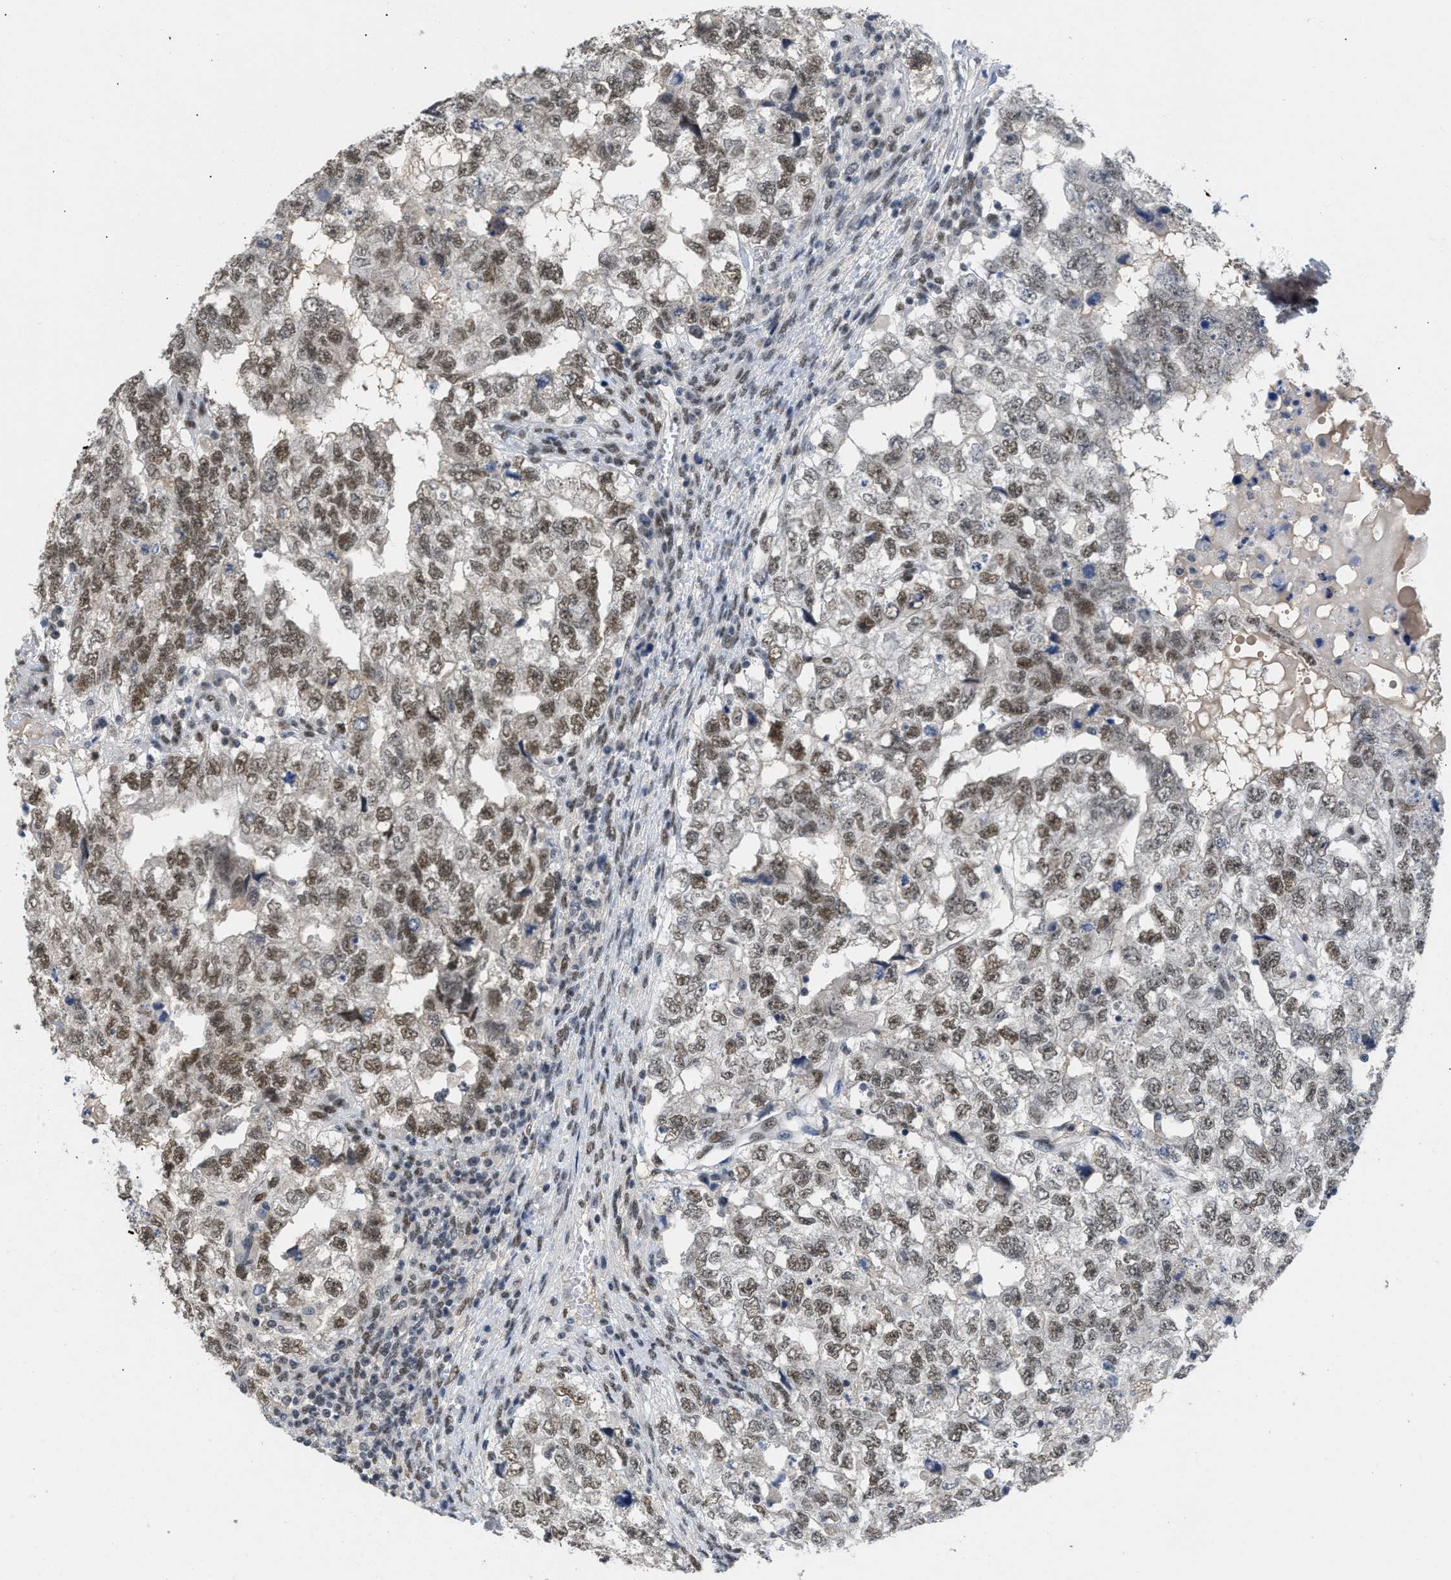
{"staining": {"intensity": "moderate", "quantity": ">75%", "location": "nuclear"}, "tissue": "testis cancer", "cell_type": "Tumor cells", "image_type": "cancer", "snomed": [{"axis": "morphology", "description": "Carcinoma, Embryonal, NOS"}, {"axis": "topography", "description": "Testis"}], "caption": "Protein positivity by immunohistochemistry exhibits moderate nuclear expression in about >75% of tumor cells in testis cancer.", "gene": "GGNBP2", "patient": {"sex": "male", "age": 36}}